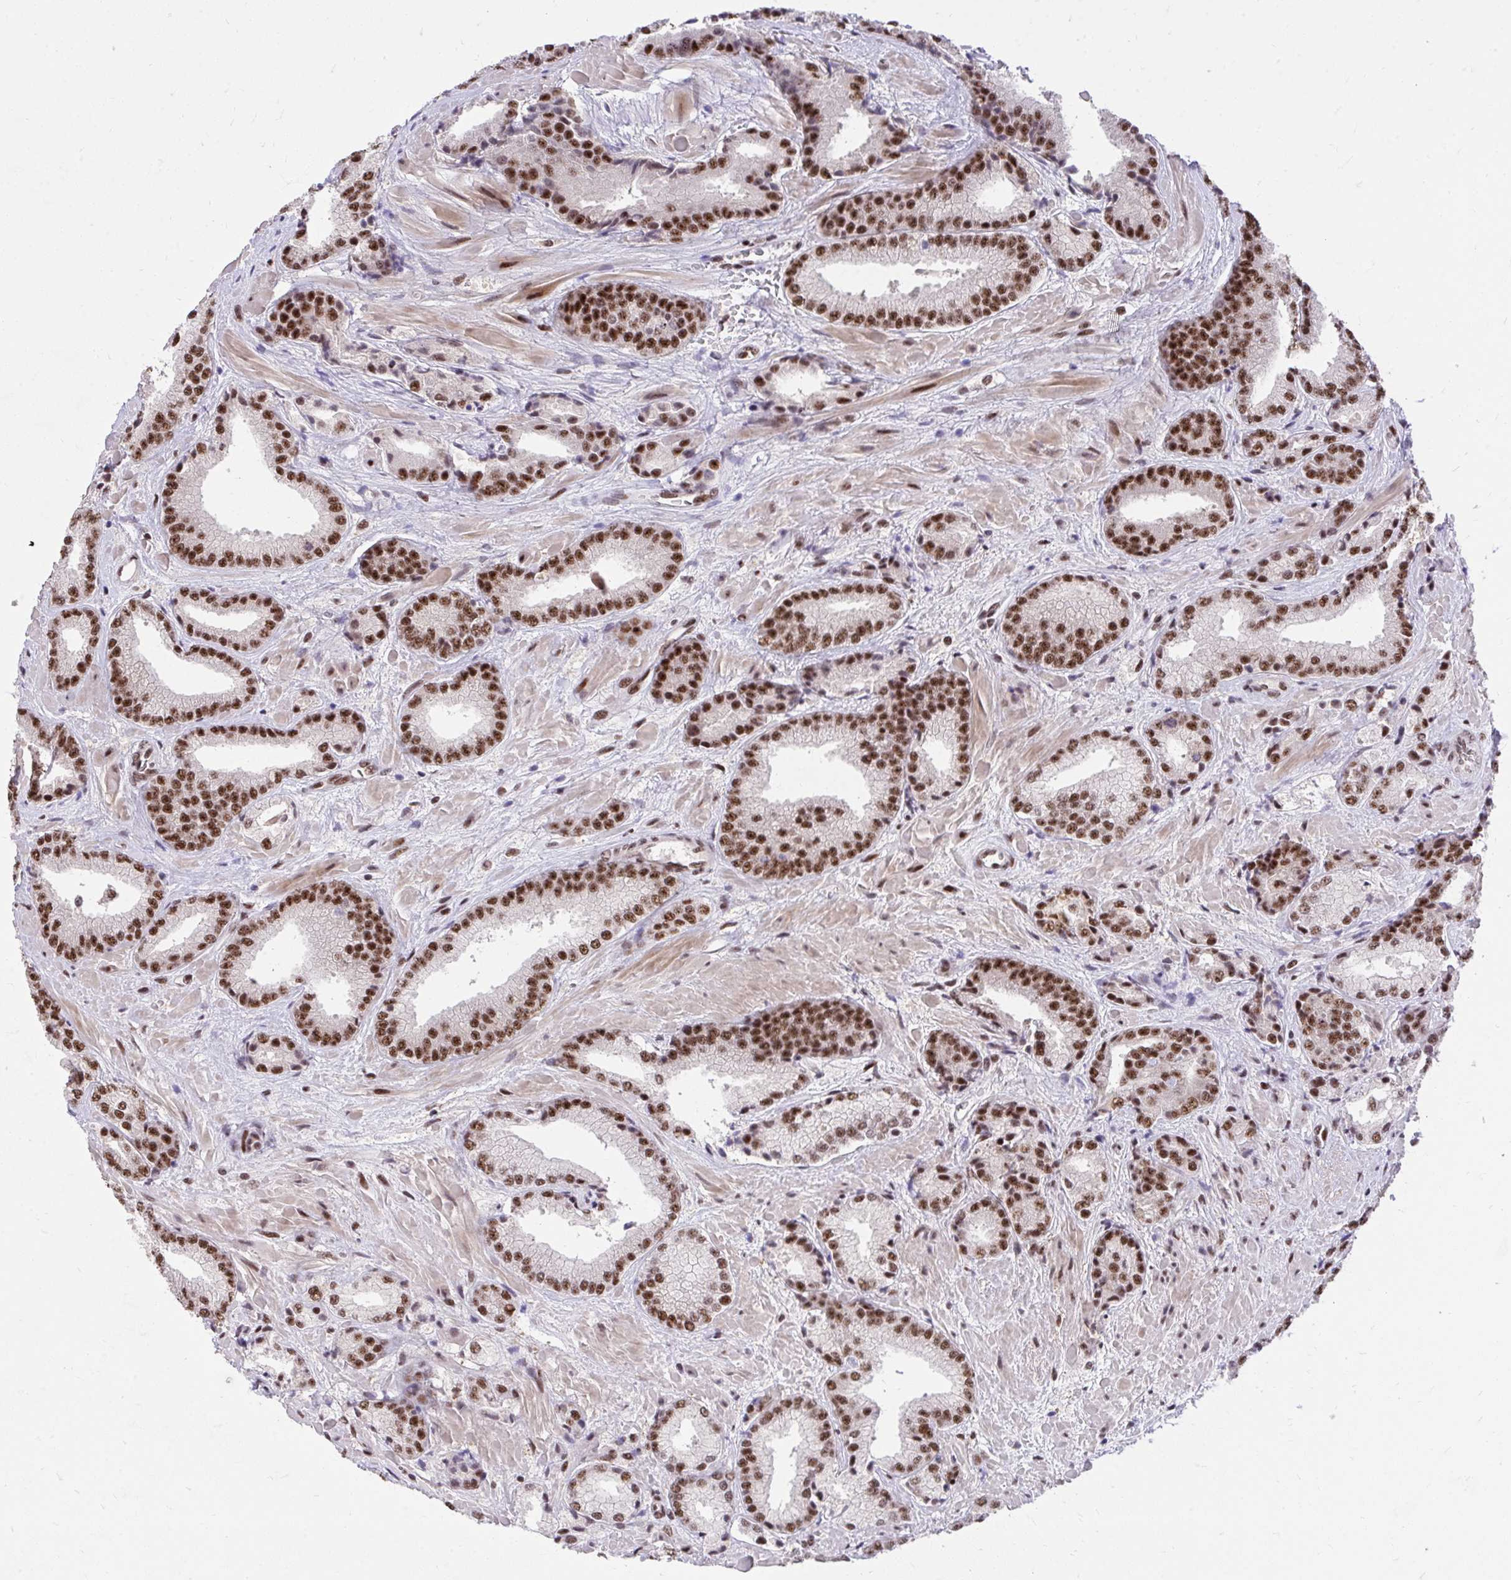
{"staining": {"intensity": "strong", "quantity": ">75%", "location": "nuclear"}, "tissue": "prostate cancer", "cell_type": "Tumor cells", "image_type": "cancer", "snomed": [{"axis": "morphology", "description": "Adenocarcinoma, High grade"}, {"axis": "topography", "description": "Prostate"}], "caption": "There is high levels of strong nuclear staining in tumor cells of prostate high-grade adenocarcinoma, as demonstrated by immunohistochemical staining (brown color).", "gene": "SYNE4", "patient": {"sex": "male", "age": 56}}